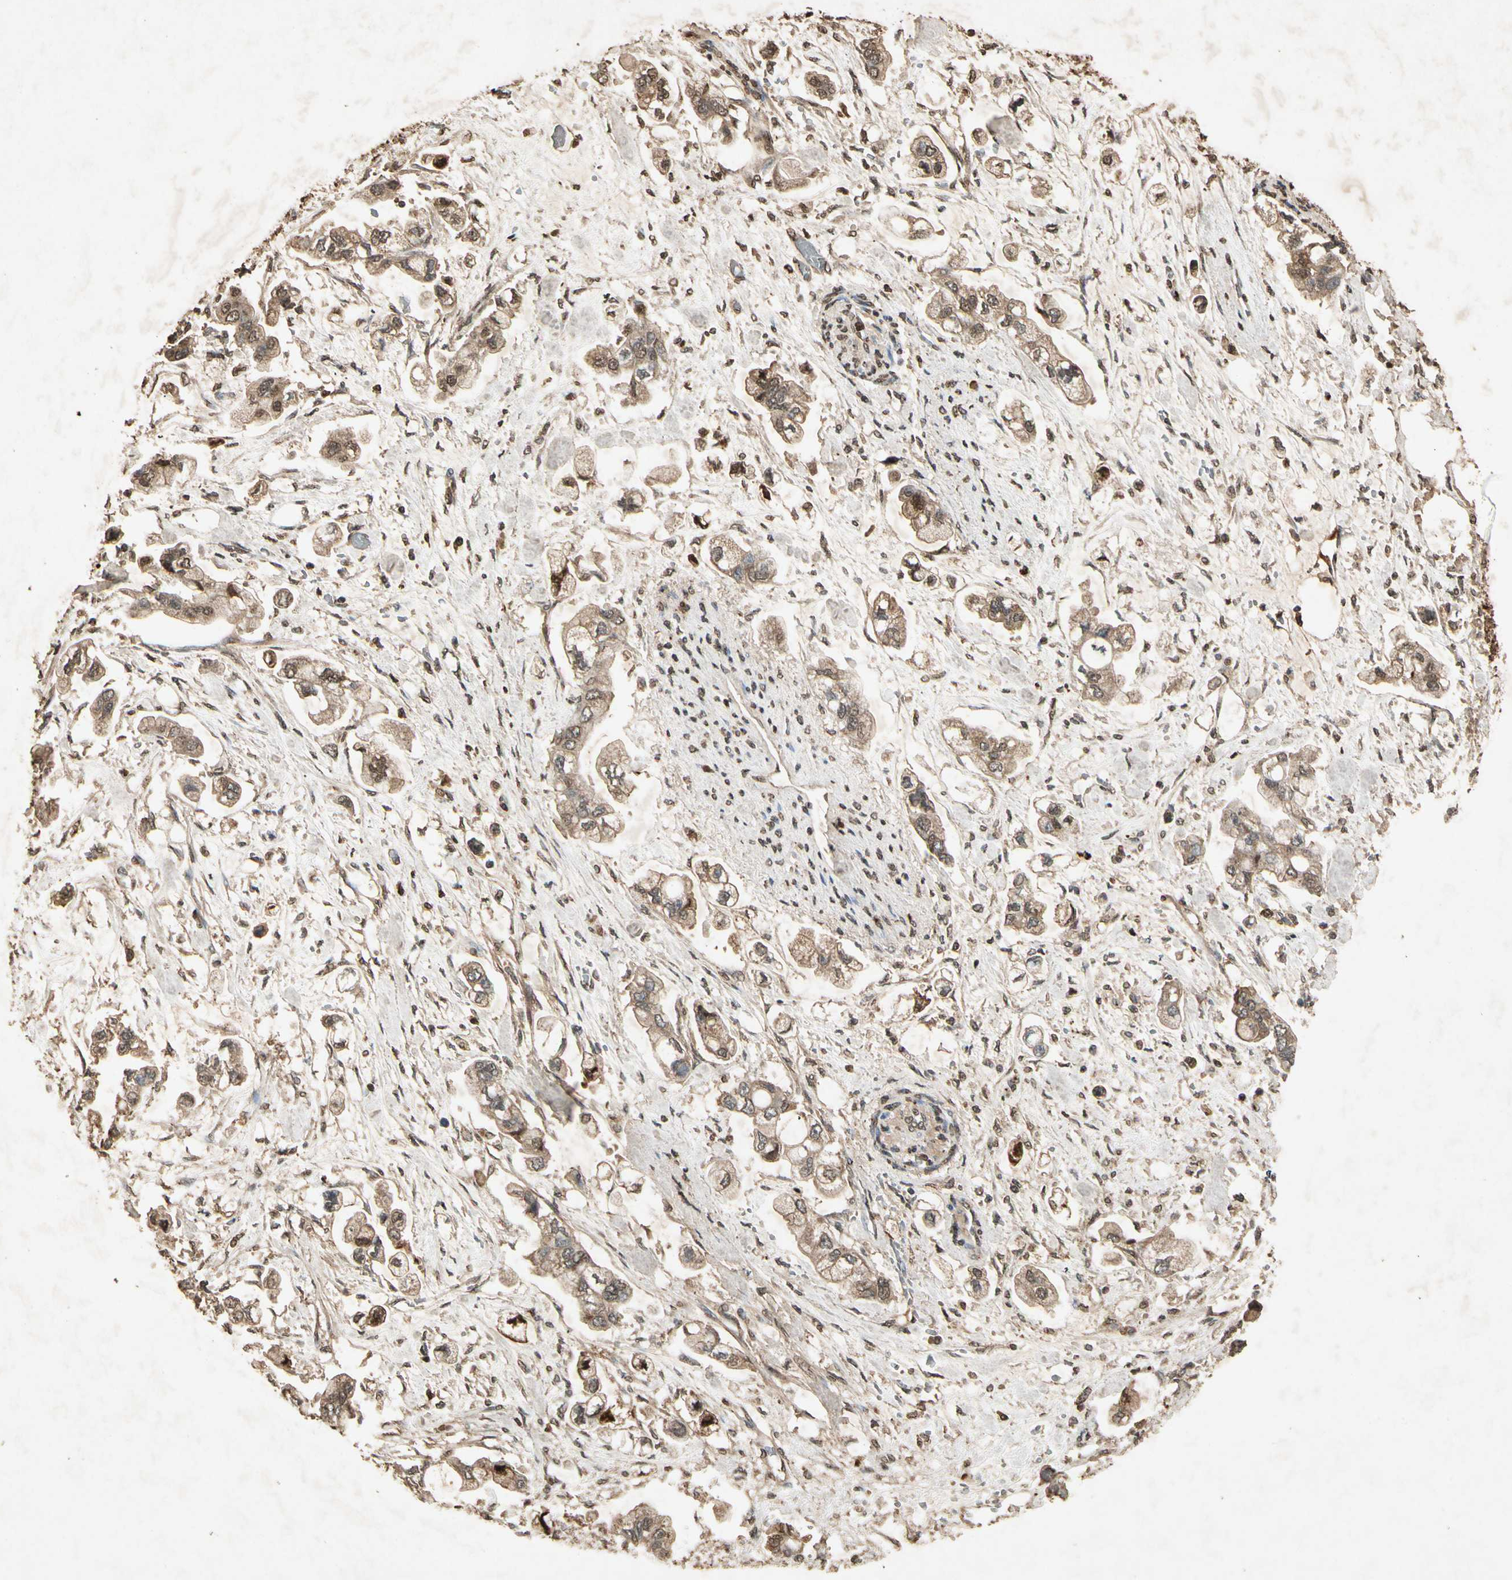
{"staining": {"intensity": "moderate", "quantity": ">75%", "location": "cytoplasmic/membranous,nuclear"}, "tissue": "stomach cancer", "cell_type": "Tumor cells", "image_type": "cancer", "snomed": [{"axis": "morphology", "description": "Adenocarcinoma, NOS"}, {"axis": "topography", "description": "Stomach"}], "caption": "The photomicrograph shows staining of adenocarcinoma (stomach), revealing moderate cytoplasmic/membranous and nuclear protein expression (brown color) within tumor cells. The staining was performed using DAB, with brown indicating positive protein expression. Nuclei are stained blue with hematoxylin.", "gene": "GC", "patient": {"sex": "male", "age": 62}}